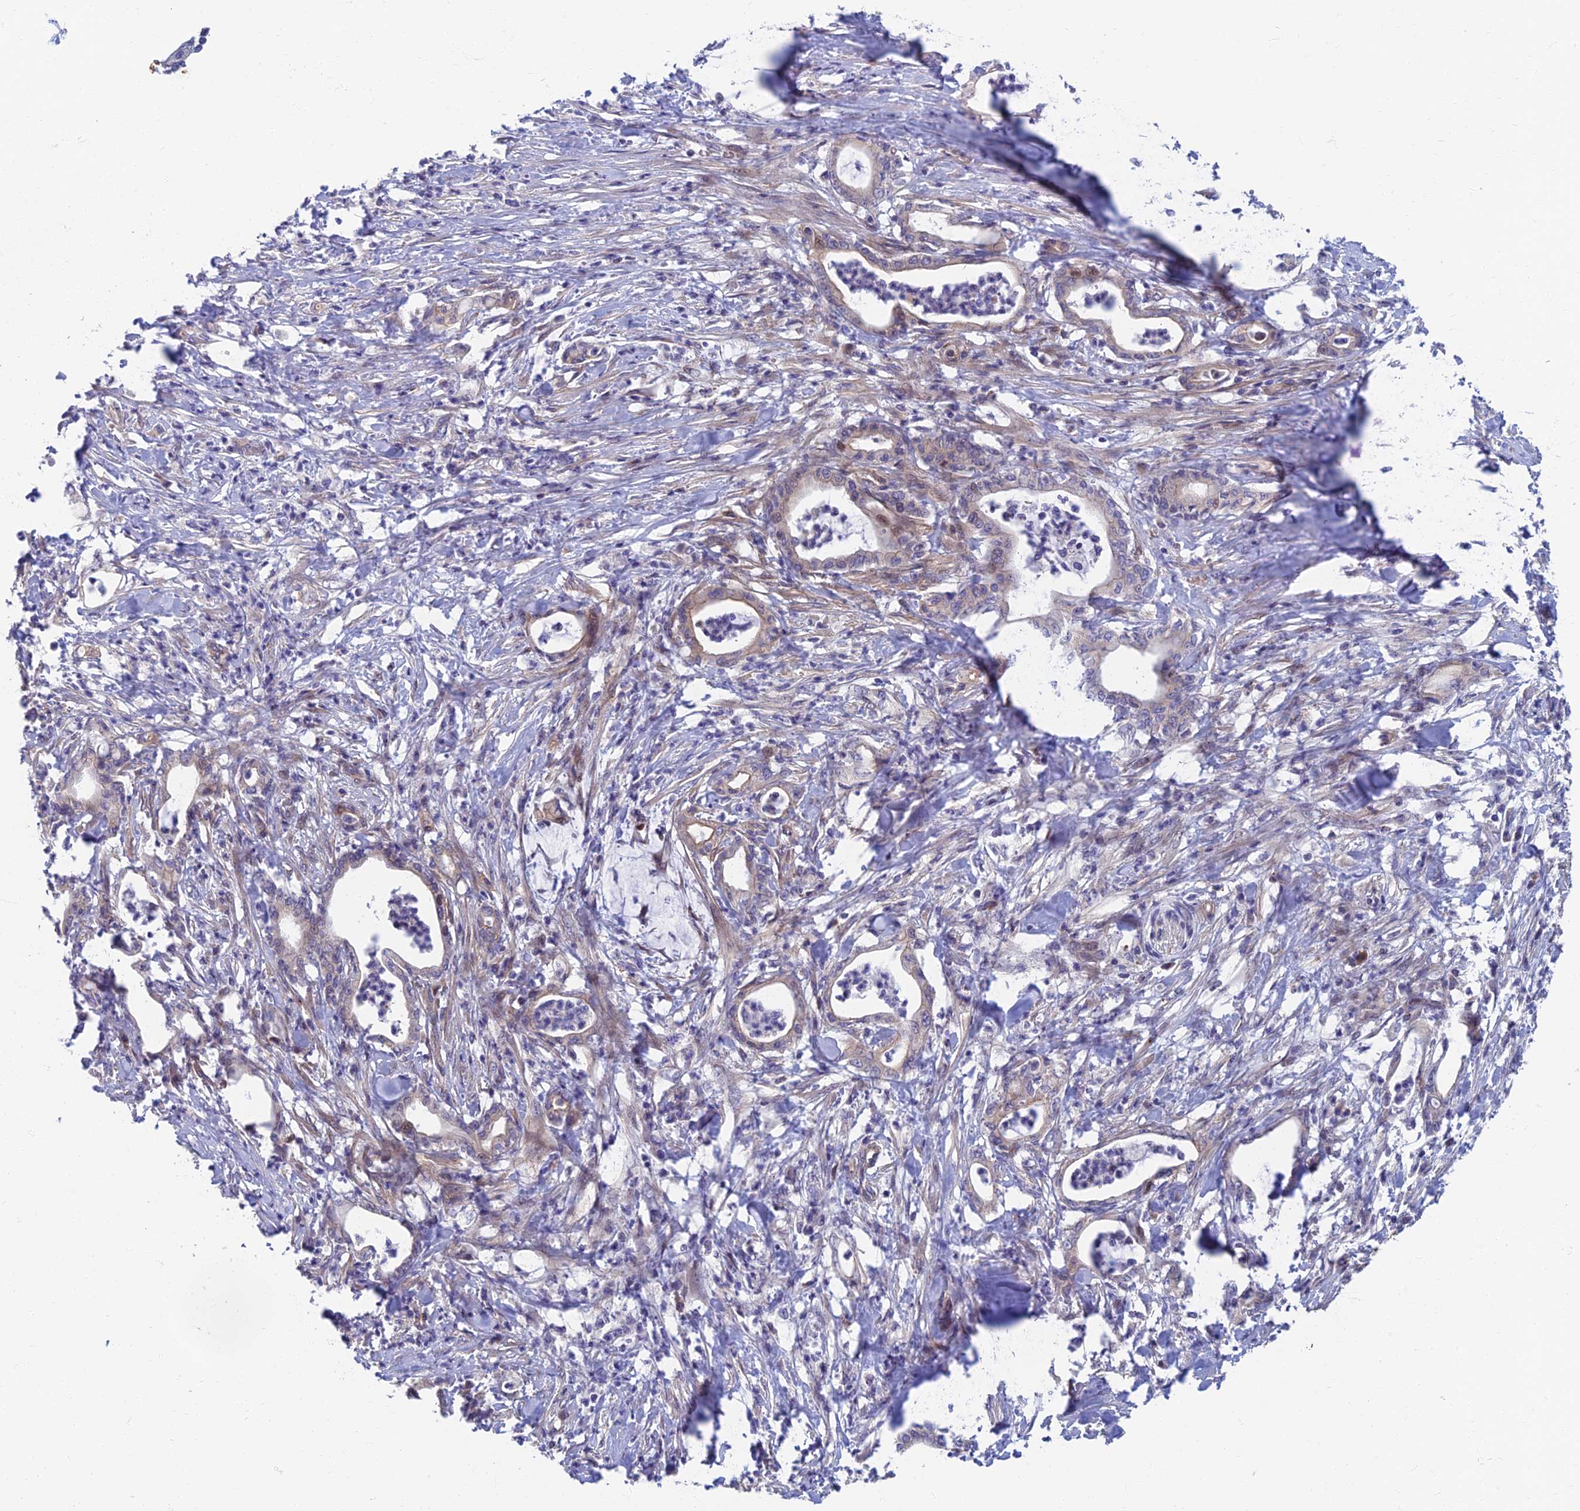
{"staining": {"intensity": "weak", "quantity": "<25%", "location": "cytoplasmic/membranous"}, "tissue": "pancreatic cancer", "cell_type": "Tumor cells", "image_type": "cancer", "snomed": [{"axis": "morphology", "description": "Adenocarcinoma, NOS"}, {"axis": "topography", "description": "Pancreas"}], "caption": "This is an immunohistochemistry (IHC) photomicrograph of adenocarcinoma (pancreatic). There is no positivity in tumor cells.", "gene": "RHBDL2", "patient": {"sex": "female", "age": 55}}